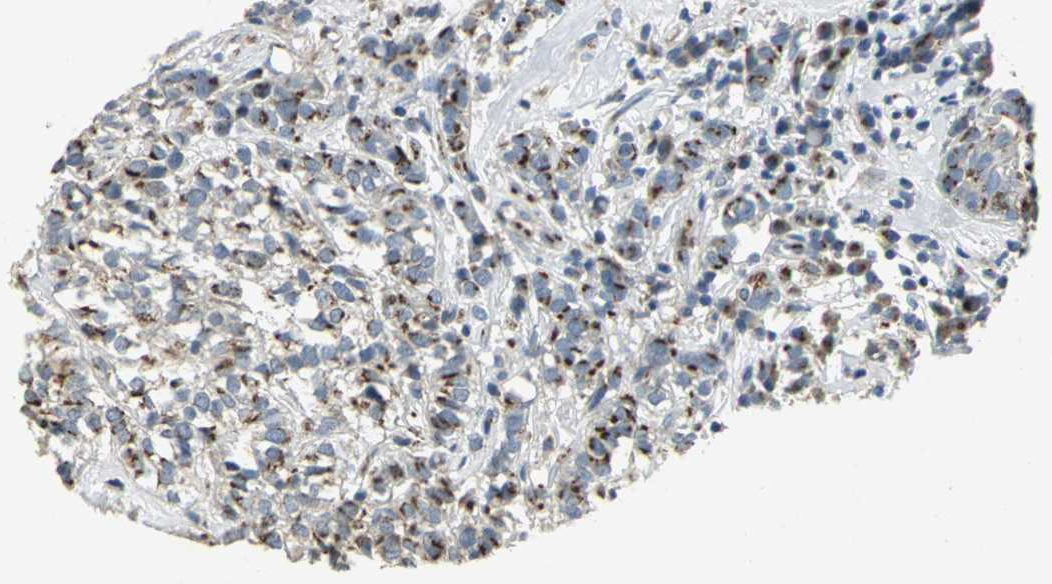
{"staining": {"intensity": "strong", "quantity": "25%-75%", "location": "cytoplasmic/membranous"}, "tissue": "head and neck cancer", "cell_type": "Tumor cells", "image_type": "cancer", "snomed": [{"axis": "morphology", "description": "Adenocarcinoma, NOS"}, {"axis": "topography", "description": "Salivary gland"}, {"axis": "topography", "description": "Head-Neck"}], "caption": "Brown immunohistochemical staining in head and neck cancer (adenocarcinoma) exhibits strong cytoplasmic/membranous positivity in about 25%-75% of tumor cells.", "gene": "TM9SF2", "patient": {"sex": "female", "age": 65}}